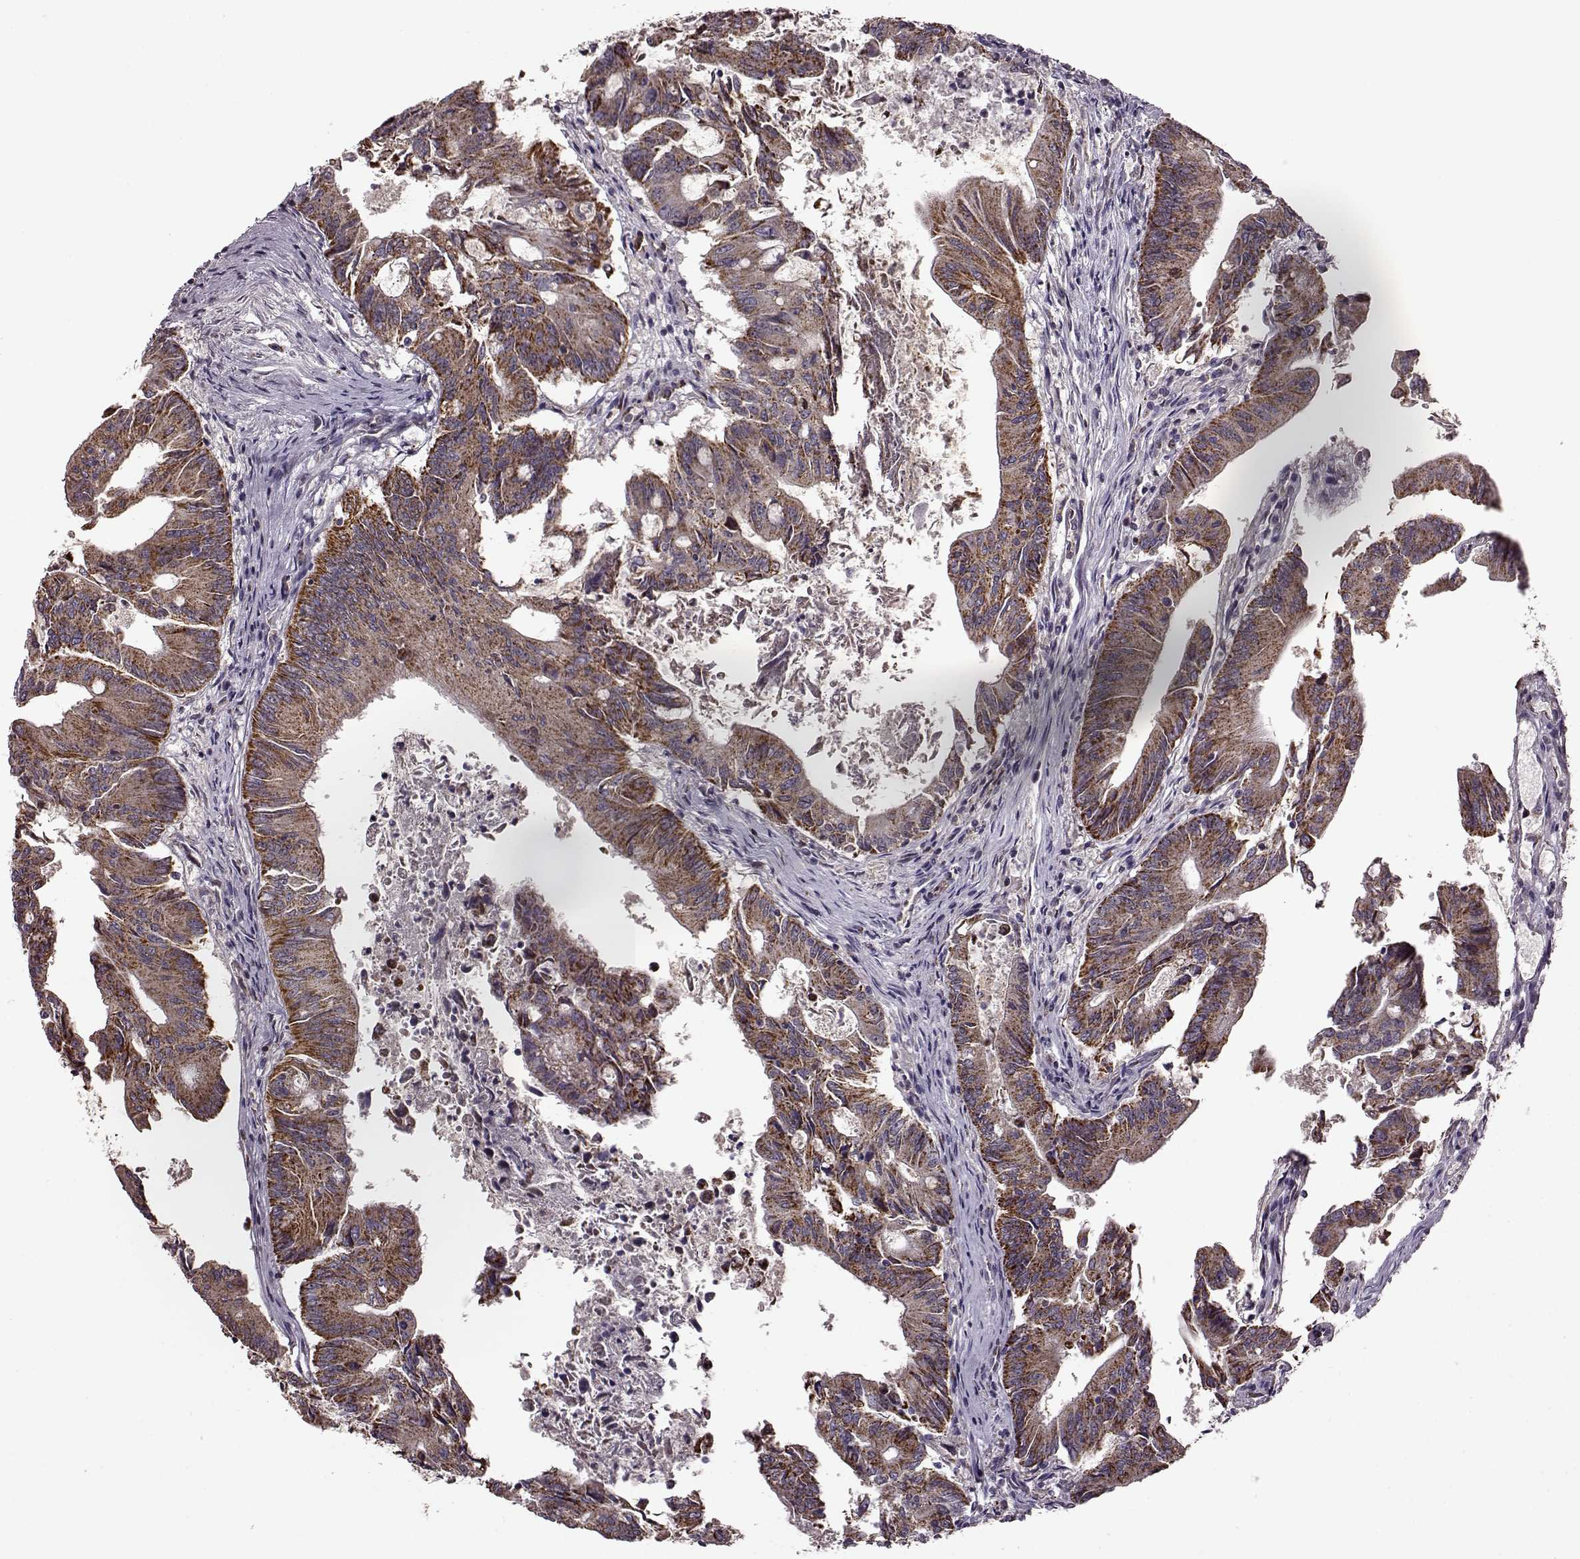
{"staining": {"intensity": "moderate", "quantity": ">75%", "location": "cytoplasmic/membranous"}, "tissue": "colorectal cancer", "cell_type": "Tumor cells", "image_type": "cancer", "snomed": [{"axis": "morphology", "description": "Adenocarcinoma, NOS"}, {"axis": "topography", "description": "Colon"}], "caption": "Protein expression analysis of human adenocarcinoma (colorectal) reveals moderate cytoplasmic/membranous expression in about >75% of tumor cells.", "gene": "MTSS1", "patient": {"sex": "female", "age": 70}}